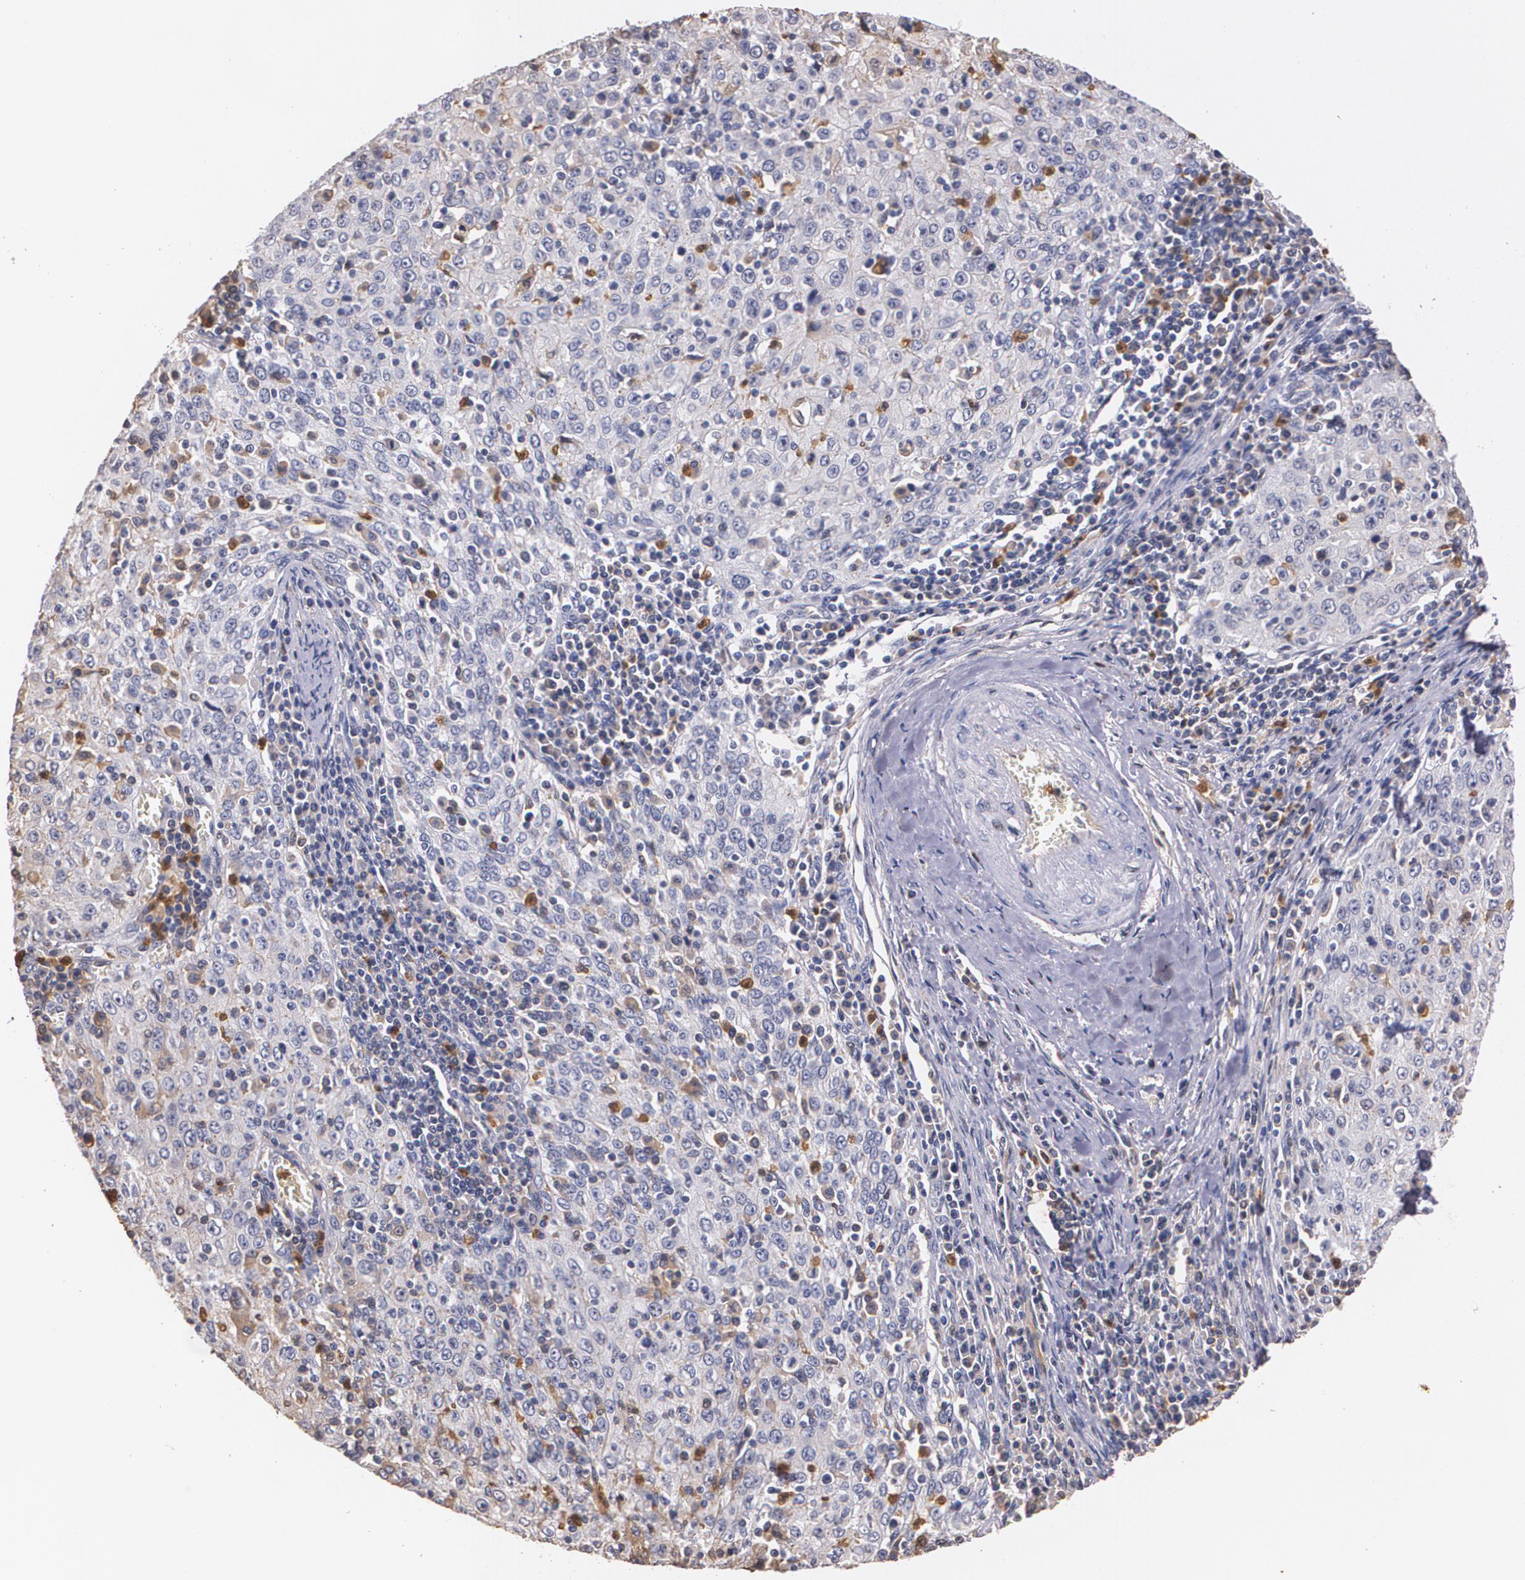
{"staining": {"intensity": "weak", "quantity": "<25%", "location": "cytoplasmic/membranous"}, "tissue": "cervical cancer", "cell_type": "Tumor cells", "image_type": "cancer", "snomed": [{"axis": "morphology", "description": "Squamous cell carcinoma, NOS"}, {"axis": "topography", "description": "Cervix"}], "caption": "Immunohistochemistry of cervical cancer (squamous cell carcinoma) exhibits no expression in tumor cells.", "gene": "PTS", "patient": {"sex": "female", "age": 27}}